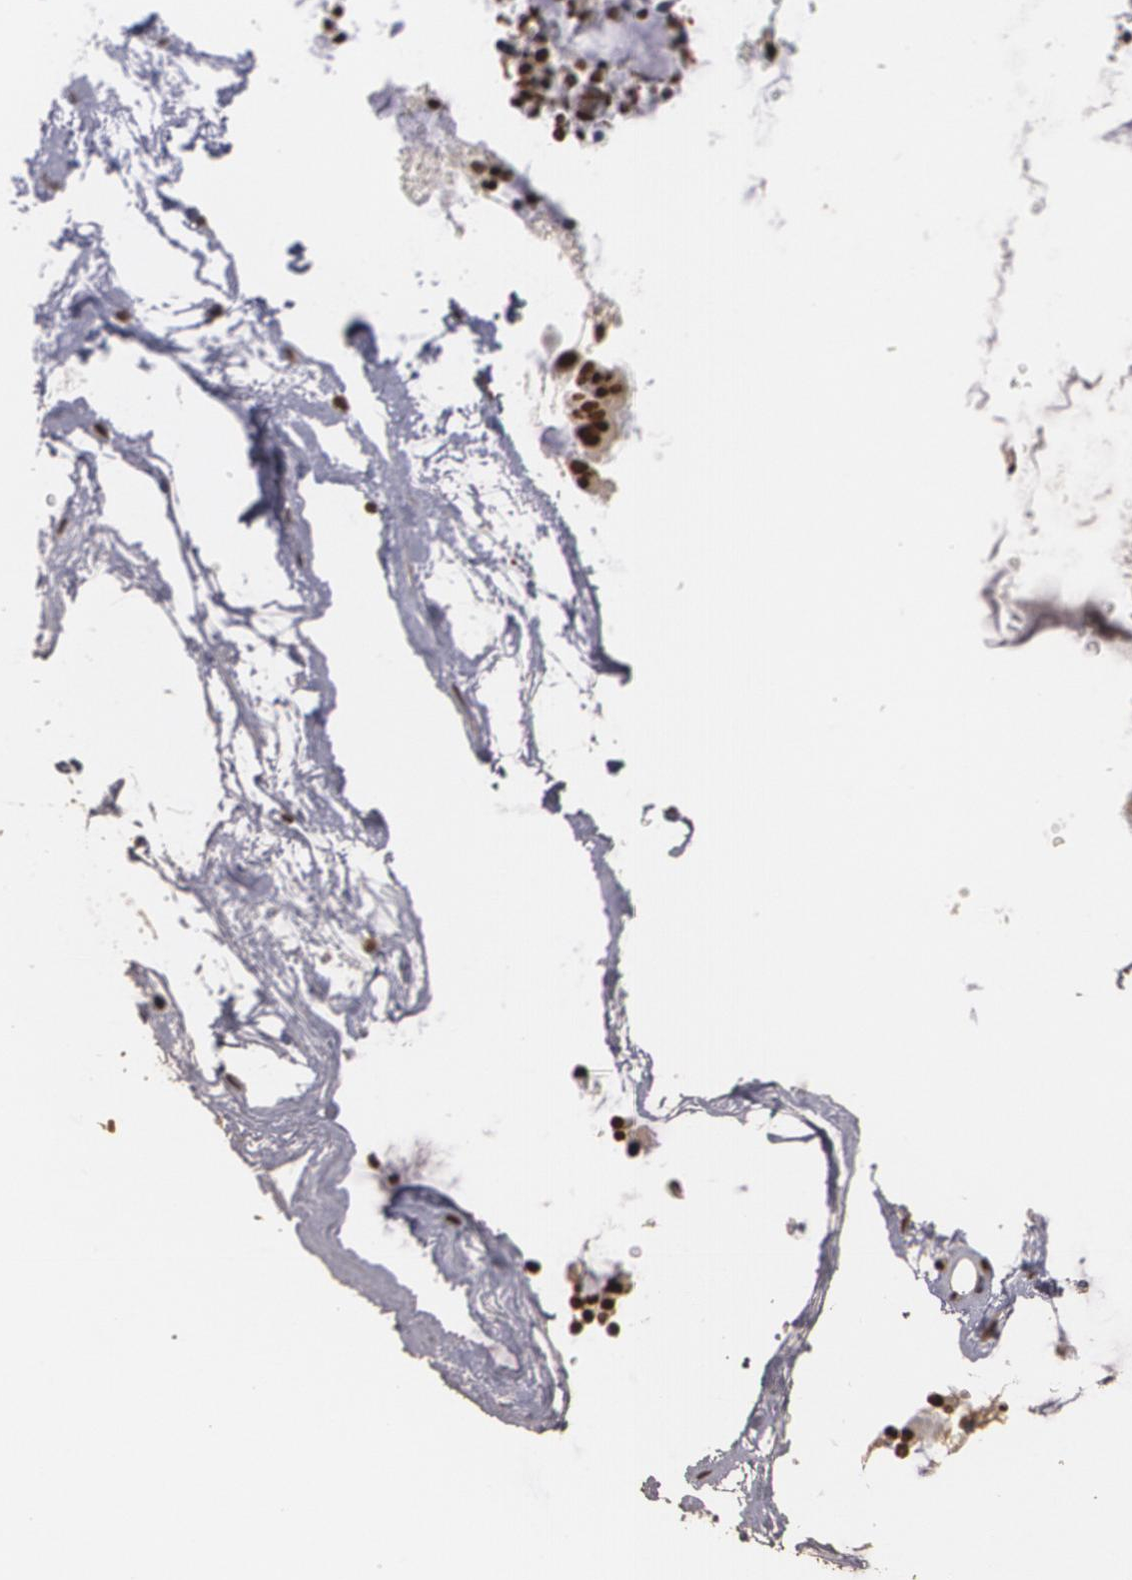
{"staining": {"intensity": "strong", "quantity": ">75%", "location": "nuclear"}, "tissue": "nasopharynx", "cell_type": "Respiratory epithelial cells", "image_type": "normal", "snomed": [{"axis": "morphology", "description": "Normal tissue, NOS"}, {"axis": "morphology", "description": "Squamous cell carcinoma, NOS"}, {"axis": "topography", "description": "Cartilage tissue"}, {"axis": "topography", "description": "Nasopharynx"}], "caption": "Nasopharynx stained with a brown dye exhibits strong nuclear positive expression in approximately >75% of respiratory epithelial cells.", "gene": "RCOR1", "patient": {"sex": "male", "age": 63}}